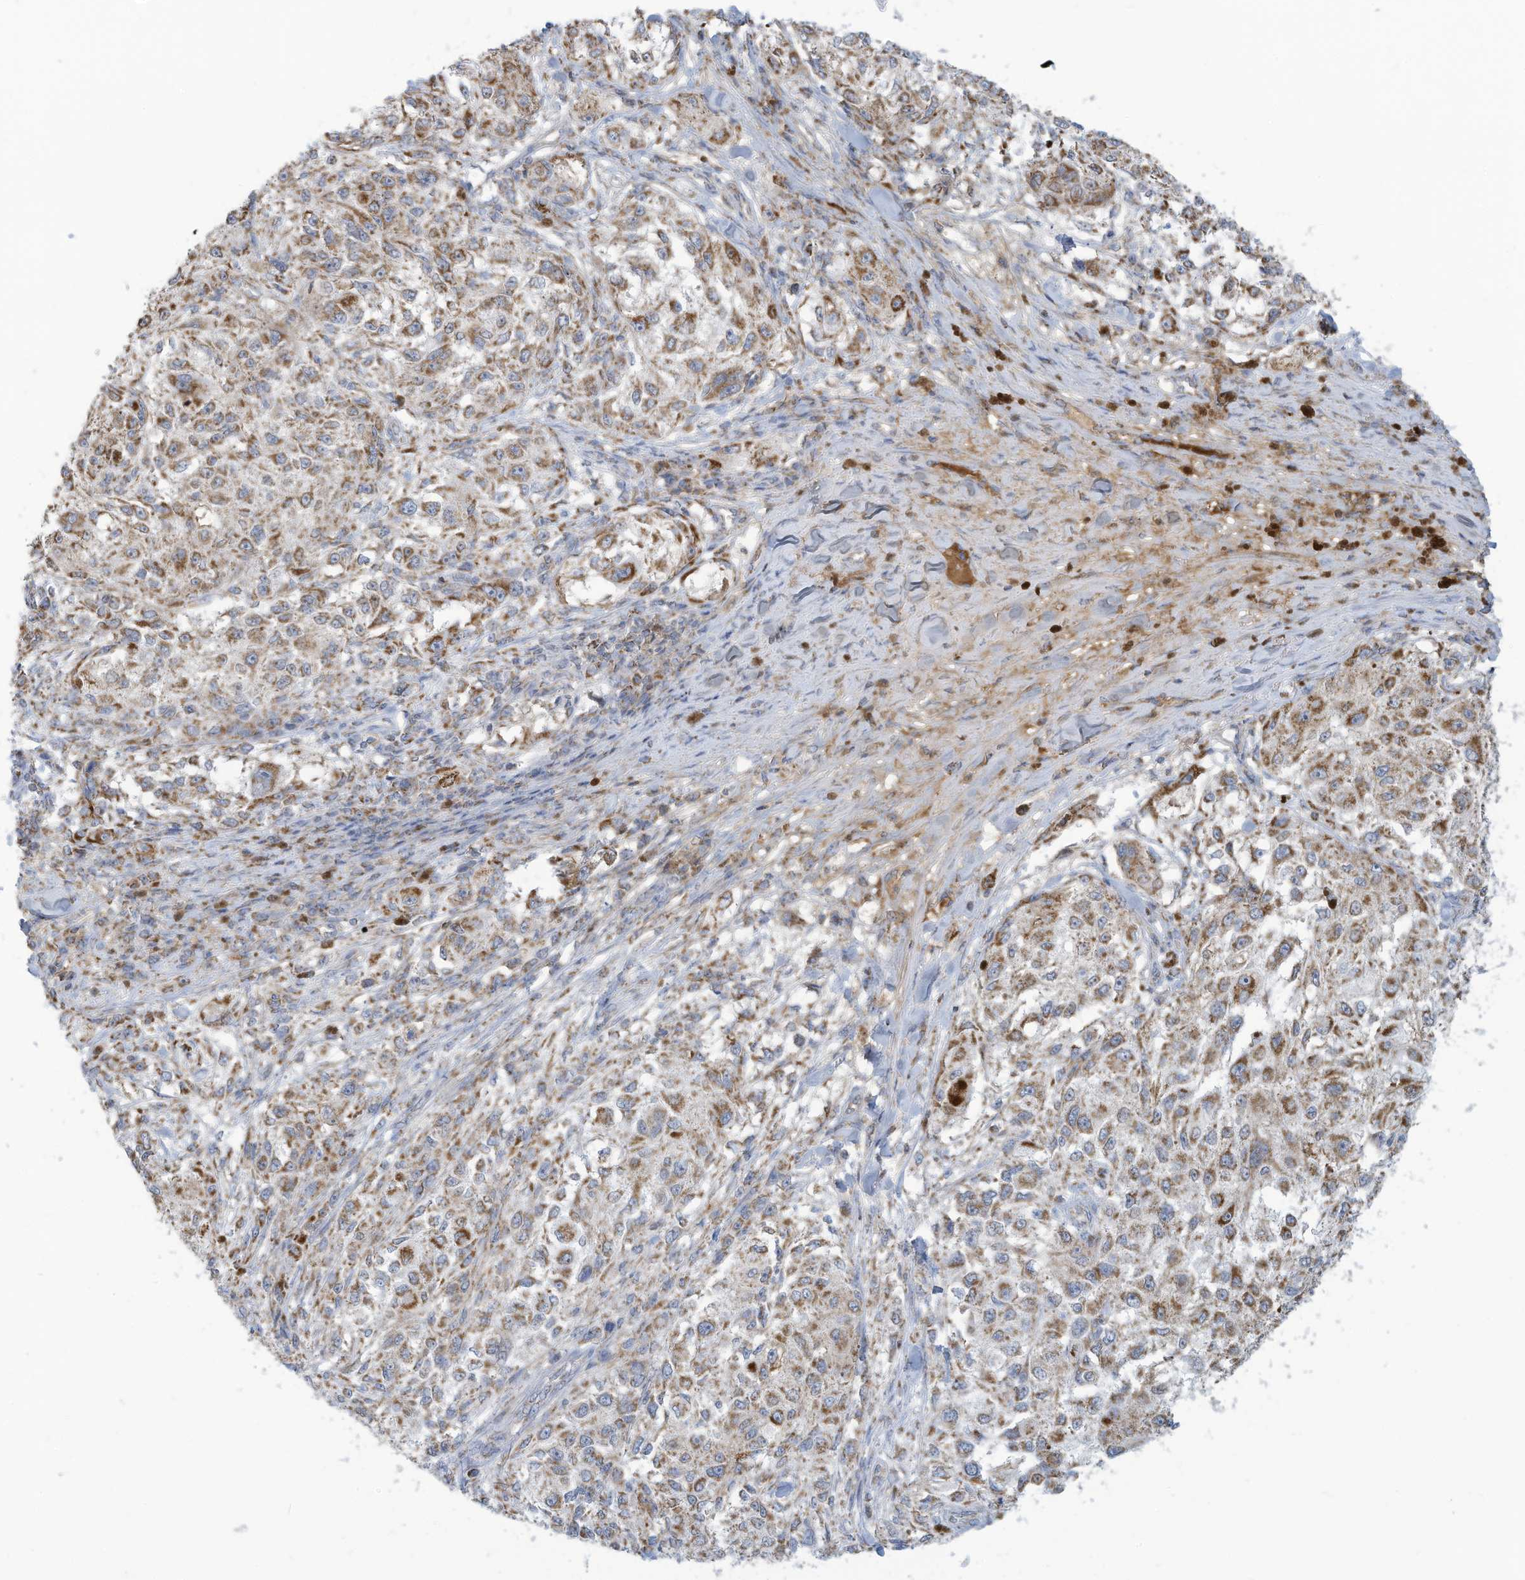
{"staining": {"intensity": "moderate", "quantity": "25%-75%", "location": "cytoplasmic/membranous"}, "tissue": "melanoma", "cell_type": "Tumor cells", "image_type": "cancer", "snomed": [{"axis": "morphology", "description": "Necrosis, NOS"}, {"axis": "morphology", "description": "Malignant melanoma, NOS"}, {"axis": "topography", "description": "Skin"}], "caption": "Human melanoma stained for a protein (brown) reveals moderate cytoplasmic/membranous positive positivity in about 25%-75% of tumor cells.", "gene": "NLN", "patient": {"sex": "female", "age": 87}}